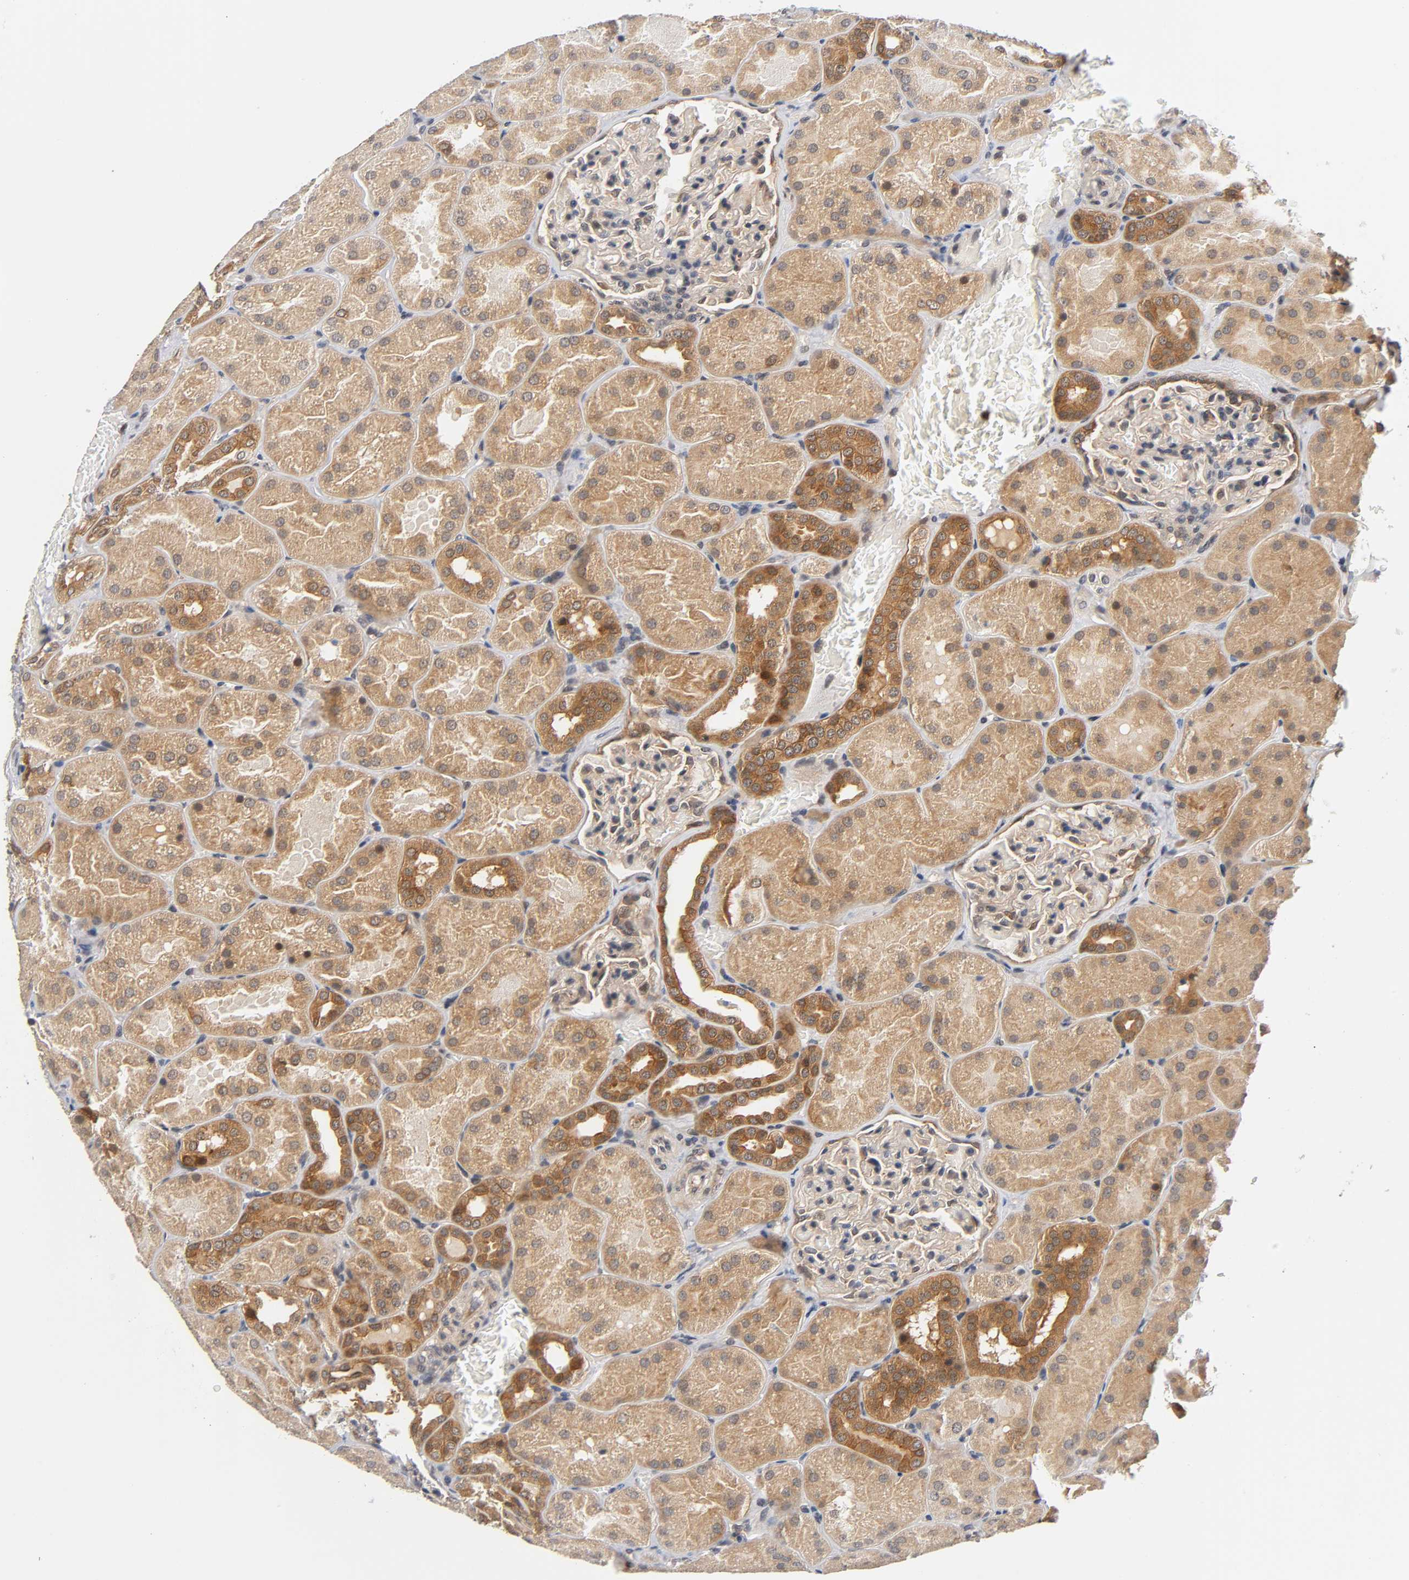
{"staining": {"intensity": "weak", "quantity": "<25%", "location": "cytoplasmic/membranous"}, "tissue": "kidney", "cell_type": "Cells in glomeruli", "image_type": "normal", "snomed": [{"axis": "morphology", "description": "Normal tissue, NOS"}, {"axis": "topography", "description": "Kidney"}], "caption": "The IHC histopathology image has no significant staining in cells in glomeruli of kidney.", "gene": "PRKAB1", "patient": {"sex": "male", "age": 28}}